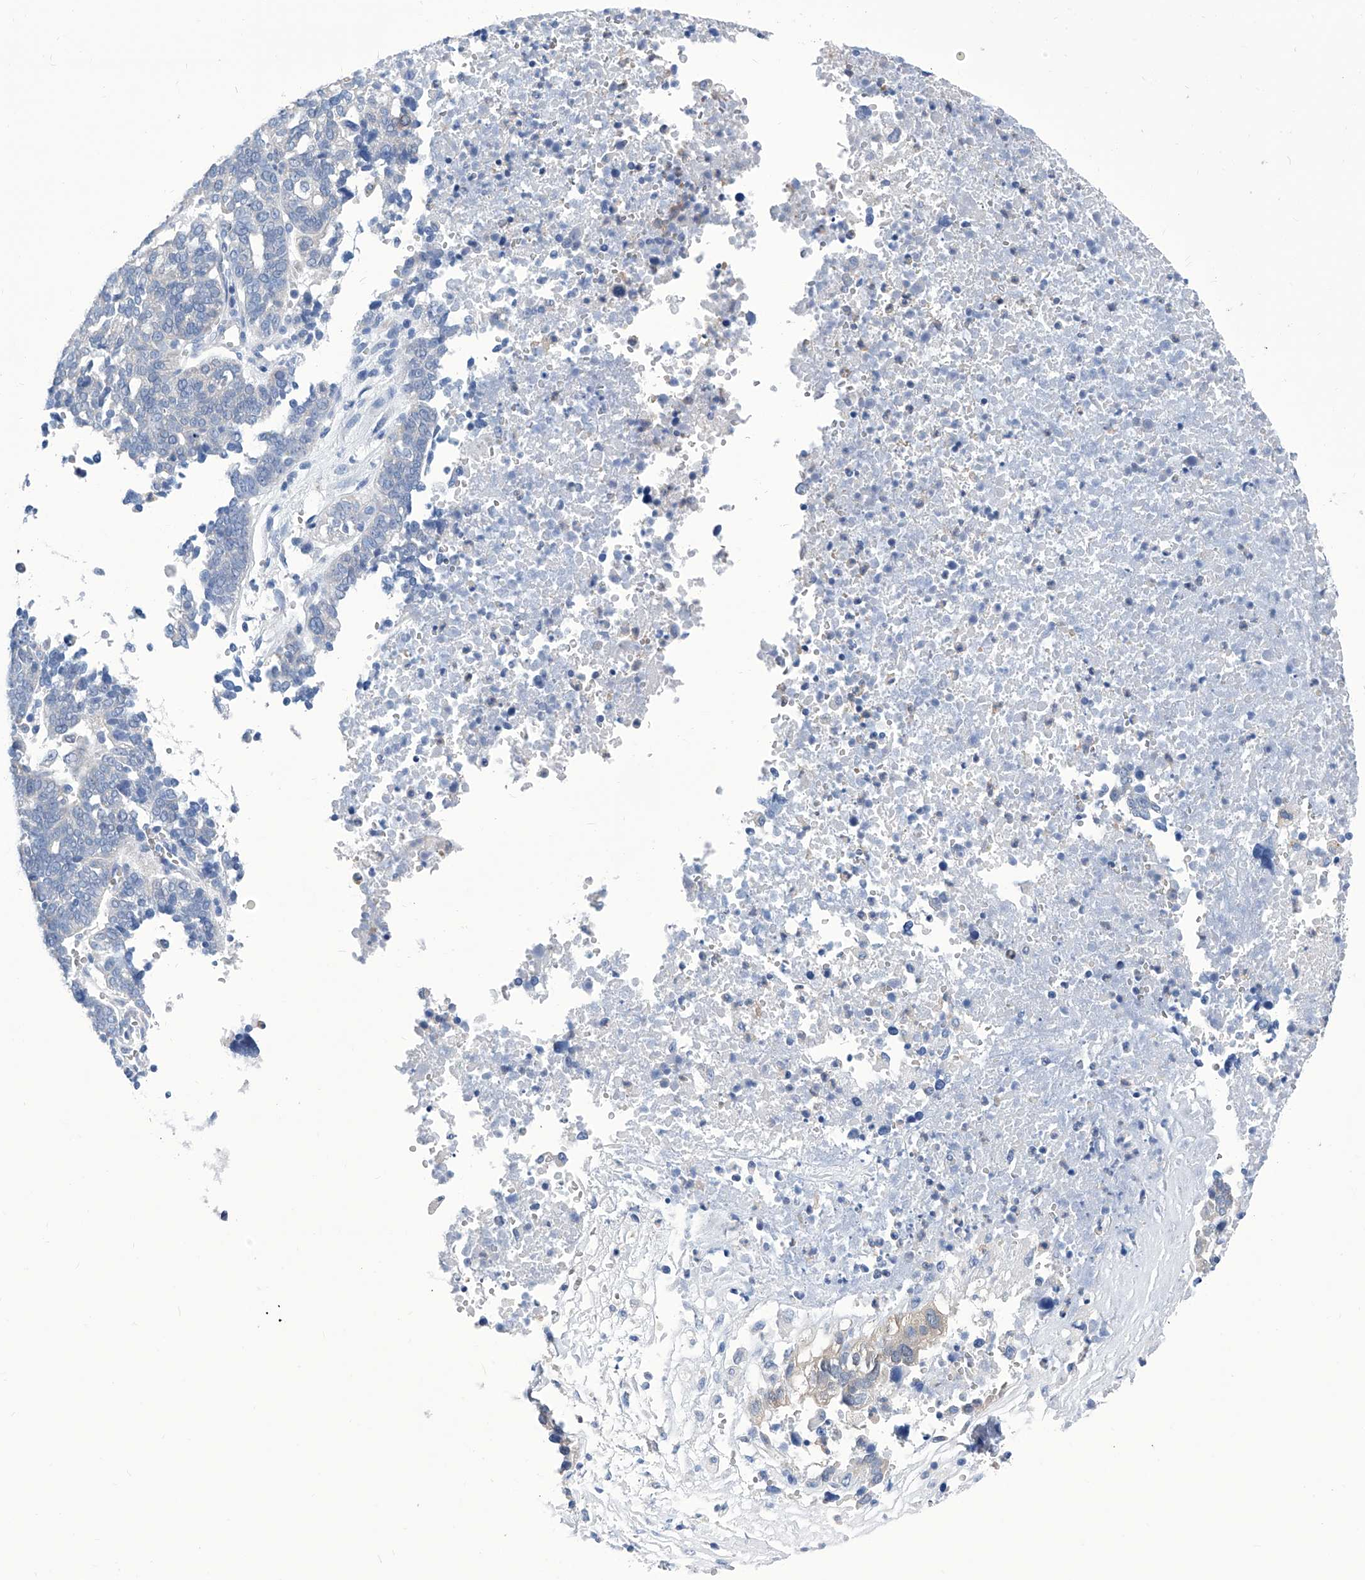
{"staining": {"intensity": "negative", "quantity": "none", "location": "none"}, "tissue": "ovarian cancer", "cell_type": "Tumor cells", "image_type": "cancer", "snomed": [{"axis": "morphology", "description": "Cystadenocarcinoma, serous, NOS"}, {"axis": "topography", "description": "Ovary"}], "caption": "The micrograph demonstrates no significant staining in tumor cells of ovarian serous cystadenocarcinoma.", "gene": "IMPA2", "patient": {"sex": "female", "age": 59}}